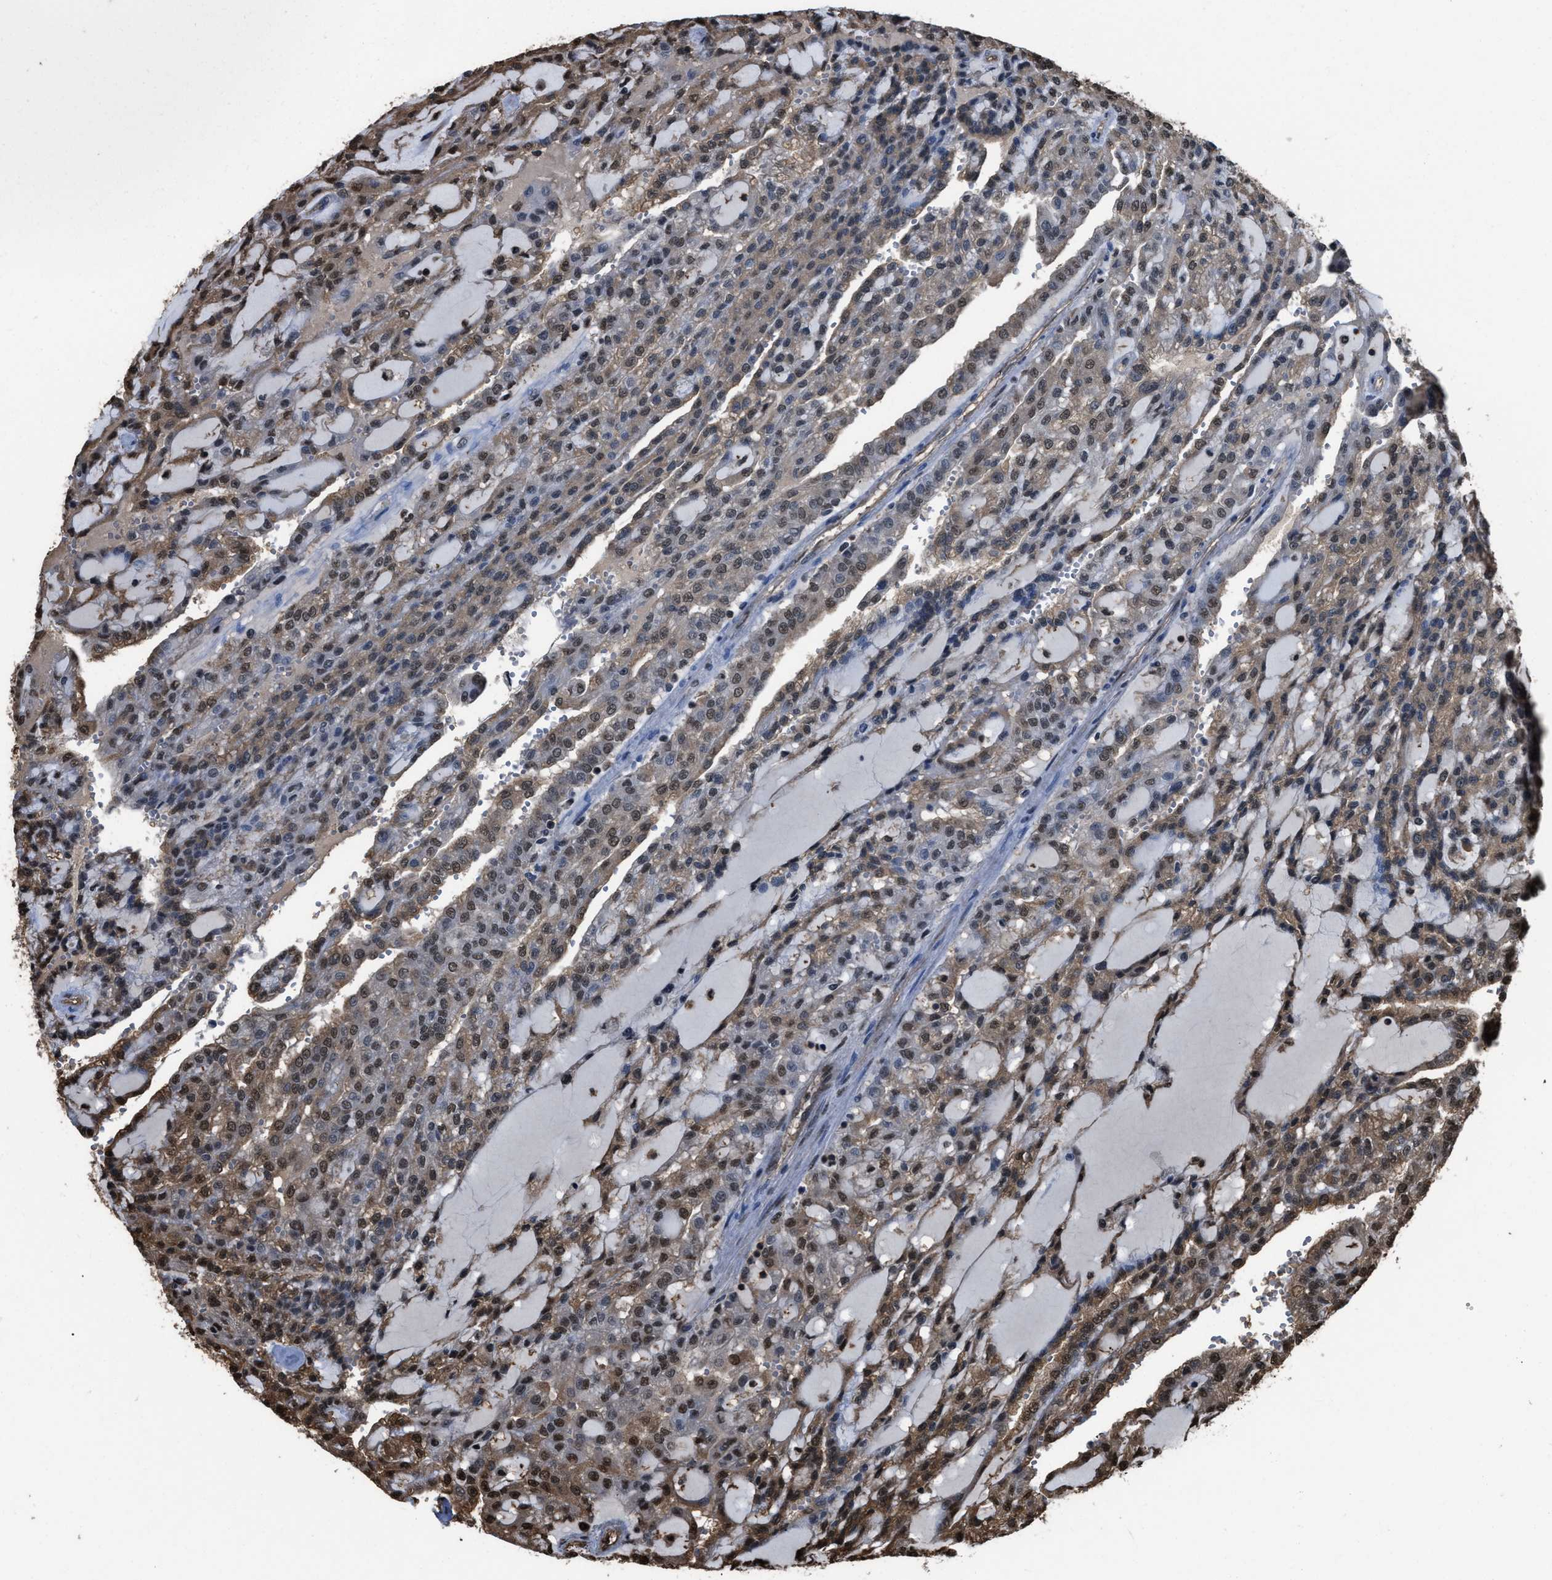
{"staining": {"intensity": "moderate", "quantity": ">75%", "location": "cytoplasmic/membranous,nuclear"}, "tissue": "renal cancer", "cell_type": "Tumor cells", "image_type": "cancer", "snomed": [{"axis": "morphology", "description": "Adenocarcinoma, NOS"}, {"axis": "topography", "description": "Kidney"}], "caption": "This photomicrograph displays renal adenocarcinoma stained with immunohistochemistry (IHC) to label a protein in brown. The cytoplasmic/membranous and nuclear of tumor cells show moderate positivity for the protein. Nuclei are counter-stained blue.", "gene": "FNTA", "patient": {"sex": "male", "age": 63}}